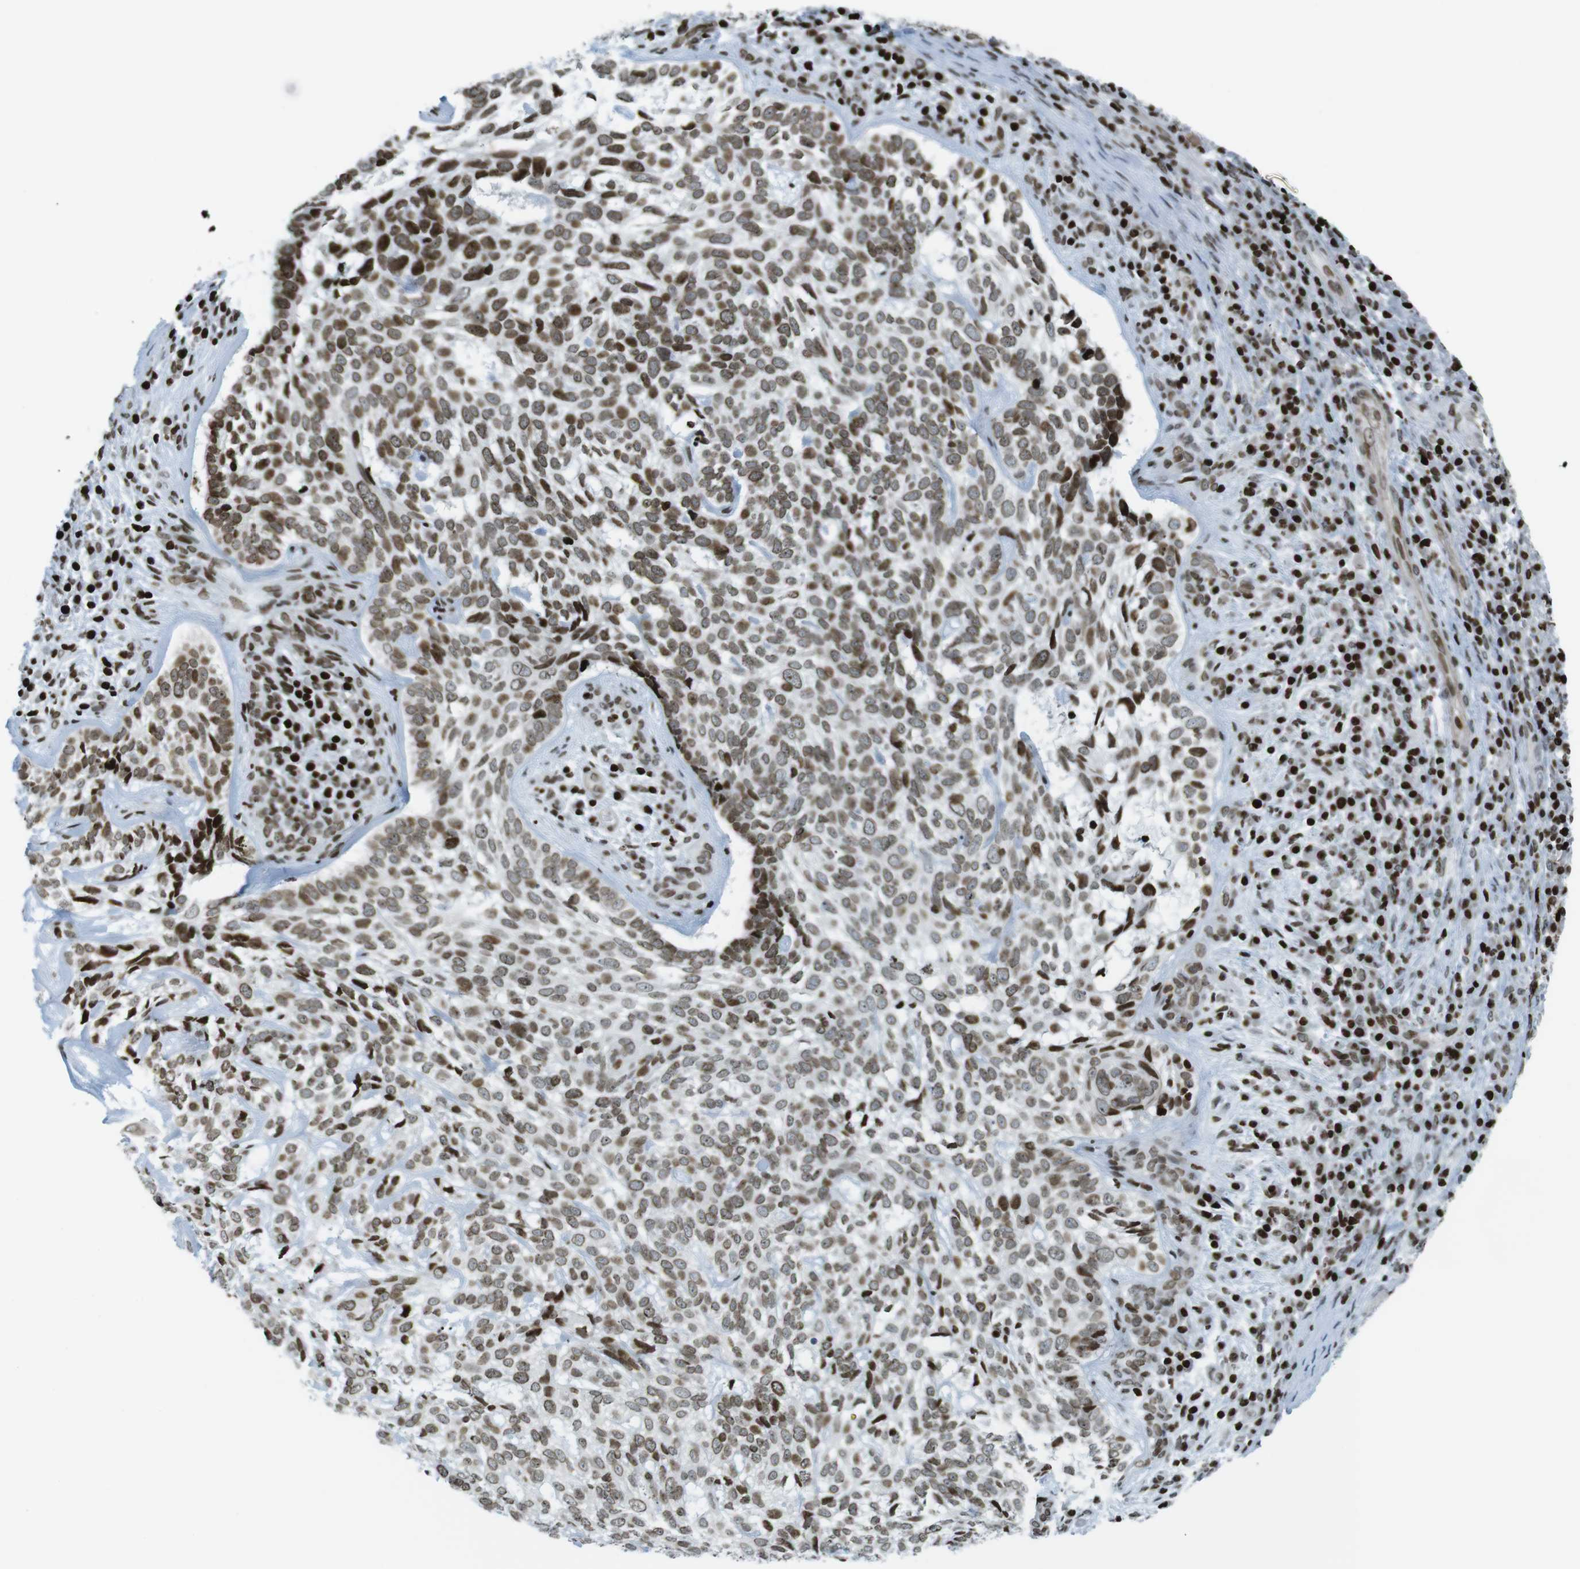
{"staining": {"intensity": "moderate", "quantity": ">75%", "location": "nuclear"}, "tissue": "skin cancer", "cell_type": "Tumor cells", "image_type": "cancer", "snomed": [{"axis": "morphology", "description": "Basal cell carcinoma"}, {"axis": "topography", "description": "Skin"}], "caption": "IHC of skin cancer reveals medium levels of moderate nuclear expression in approximately >75% of tumor cells. IHC stains the protein in brown and the nuclei are stained blue.", "gene": "H2AC8", "patient": {"sex": "male", "age": 72}}